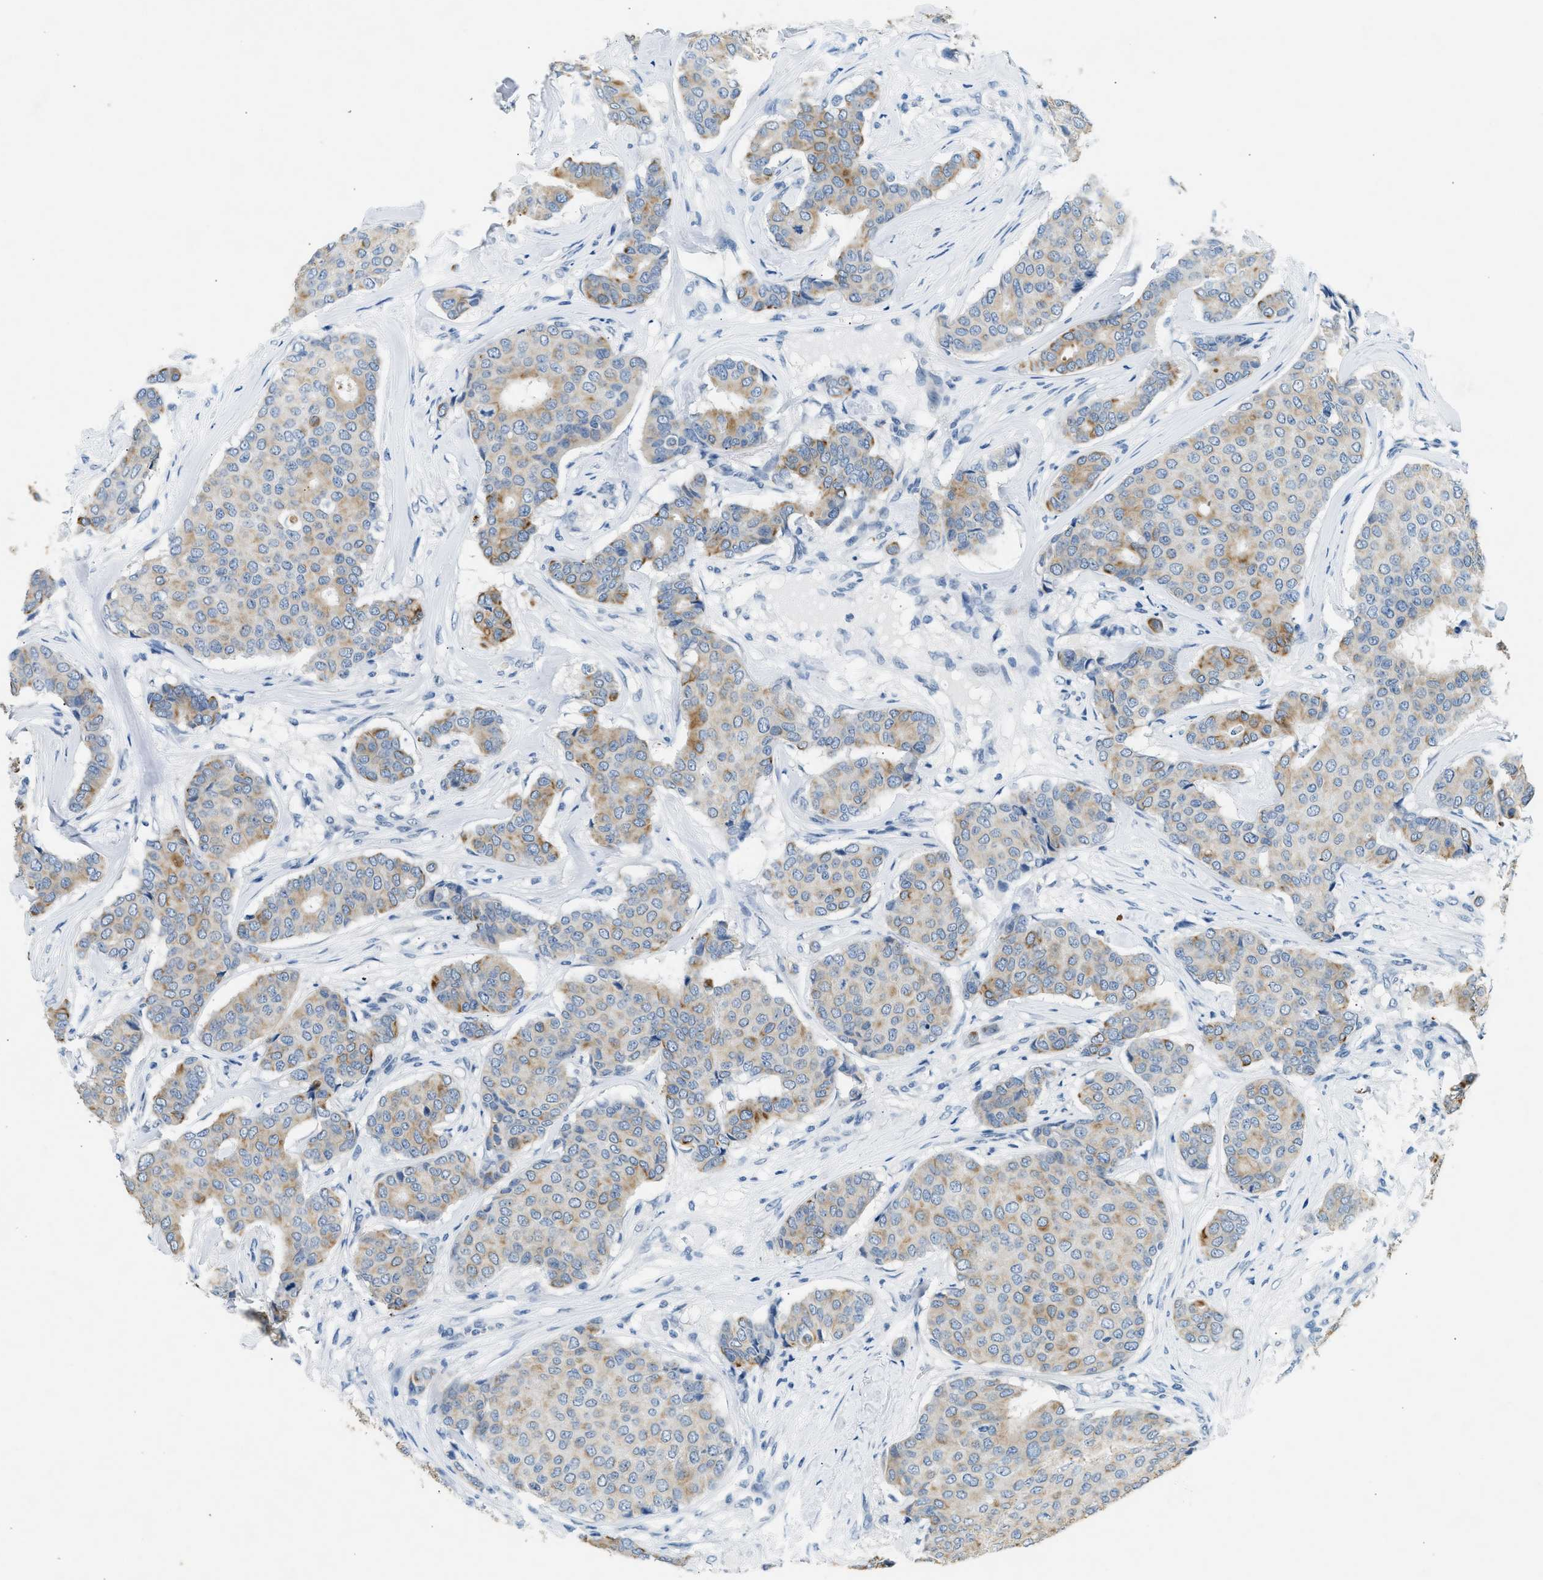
{"staining": {"intensity": "moderate", "quantity": "<25%", "location": "cytoplasmic/membranous"}, "tissue": "breast cancer", "cell_type": "Tumor cells", "image_type": "cancer", "snomed": [{"axis": "morphology", "description": "Duct carcinoma"}, {"axis": "topography", "description": "Breast"}], "caption": "An immunohistochemistry micrograph of neoplastic tissue is shown. Protein staining in brown labels moderate cytoplasmic/membranous positivity in breast intraductal carcinoma within tumor cells.", "gene": "CFAP20", "patient": {"sex": "female", "age": 75}}